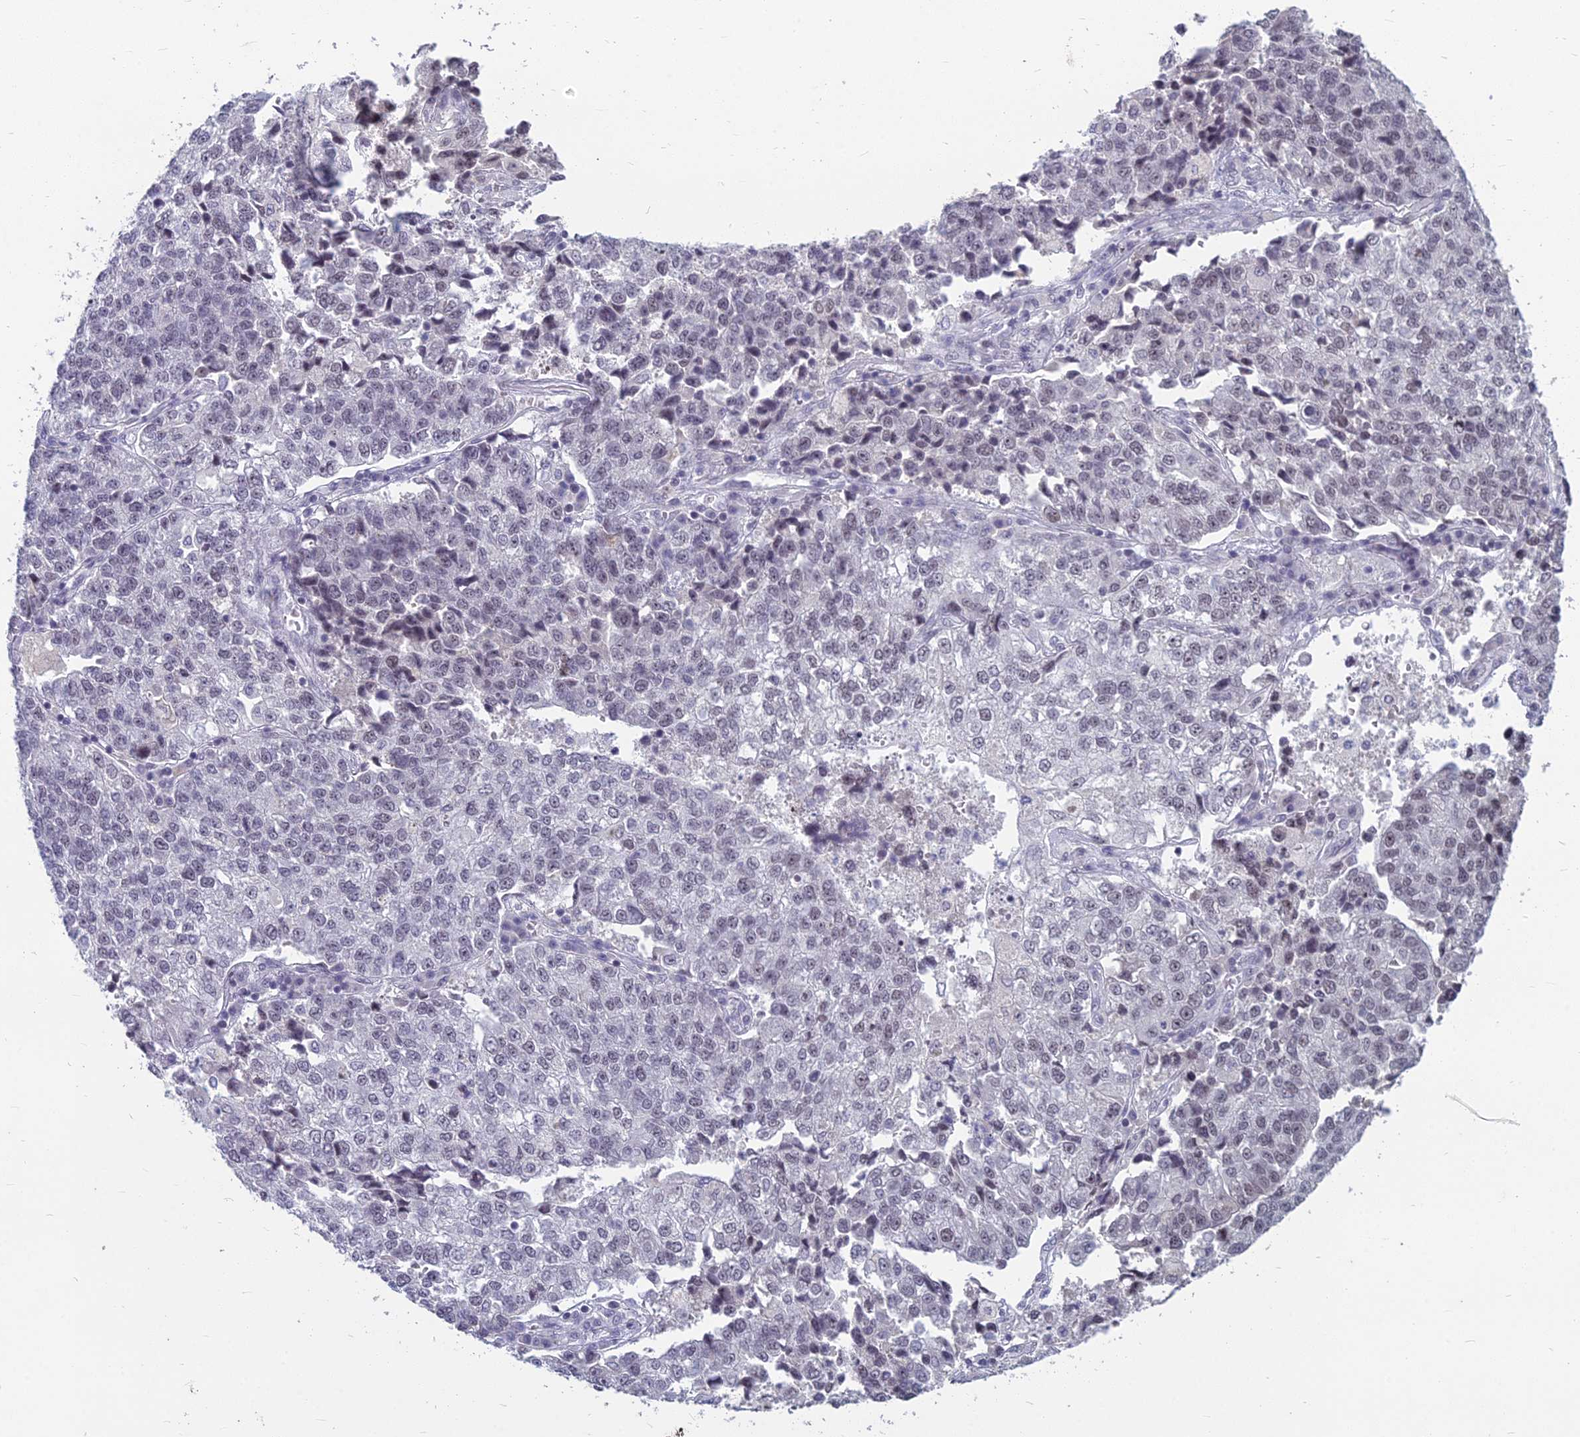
{"staining": {"intensity": "weak", "quantity": "<25%", "location": "nuclear"}, "tissue": "lung cancer", "cell_type": "Tumor cells", "image_type": "cancer", "snomed": [{"axis": "morphology", "description": "Adenocarcinoma, NOS"}, {"axis": "topography", "description": "Lung"}], "caption": "This is an immunohistochemistry photomicrograph of human lung adenocarcinoma. There is no staining in tumor cells.", "gene": "KAT7", "patient": {"sex": "male", "age": 49}}